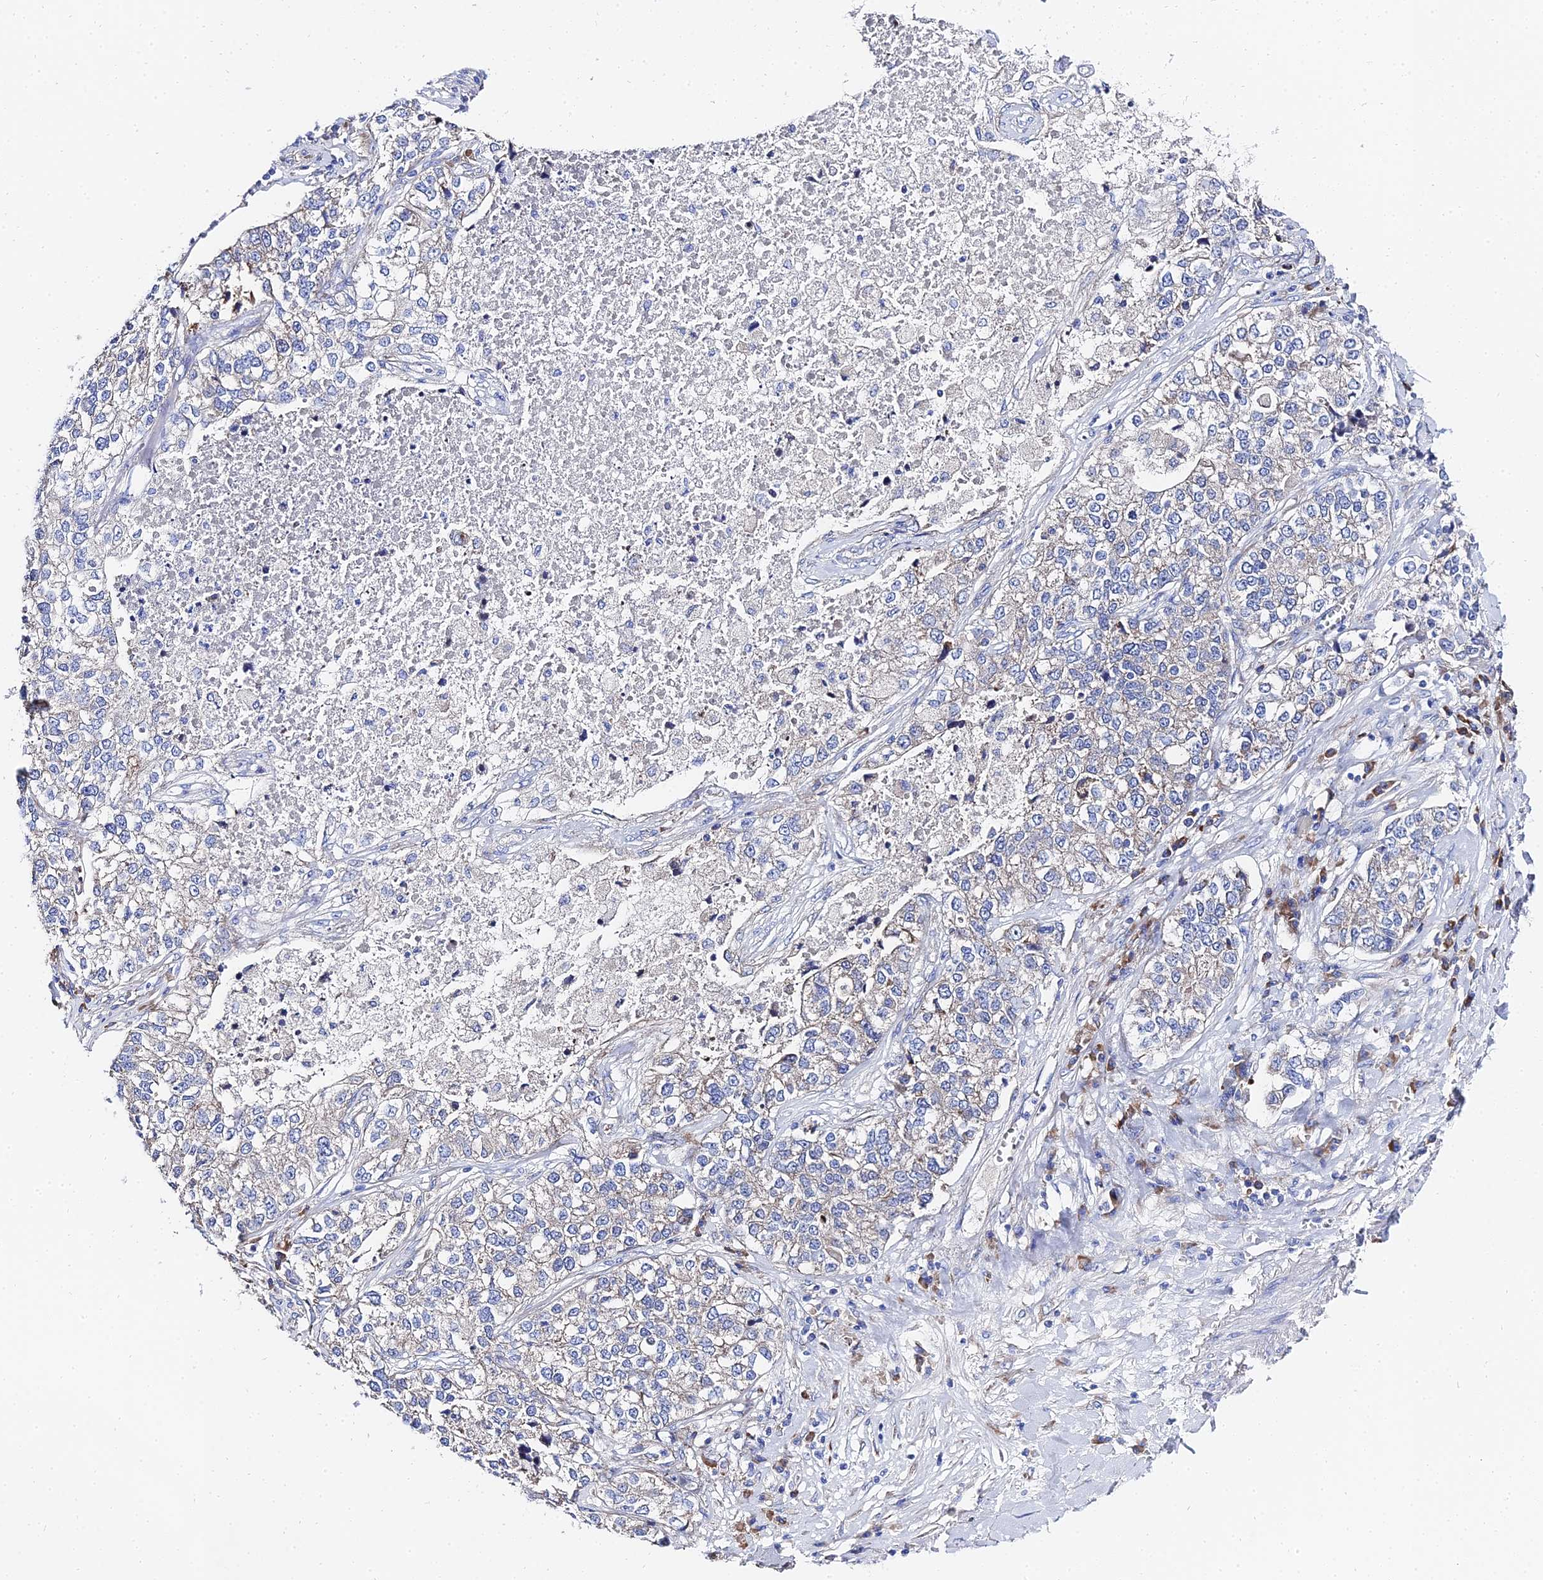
{"staining": {"intensity": "negative", "quantity": "none", "location": "none"}, "tissue": "lung cancer", "cell_type": "Tumor cells", "image_type": "cancer", "snomed": [{"axis": "morphology", "description": "Adenocarcinoma, NOS"}, {"axis": "topography", "description": "Lung"}], "caption": "Immunohistochemistry image of human lung cancer stained for a protein (brown), which reveals no expression in tumor cells.", "gene": "PTTG1", "patient": {"sex": "male", "age": 49}}